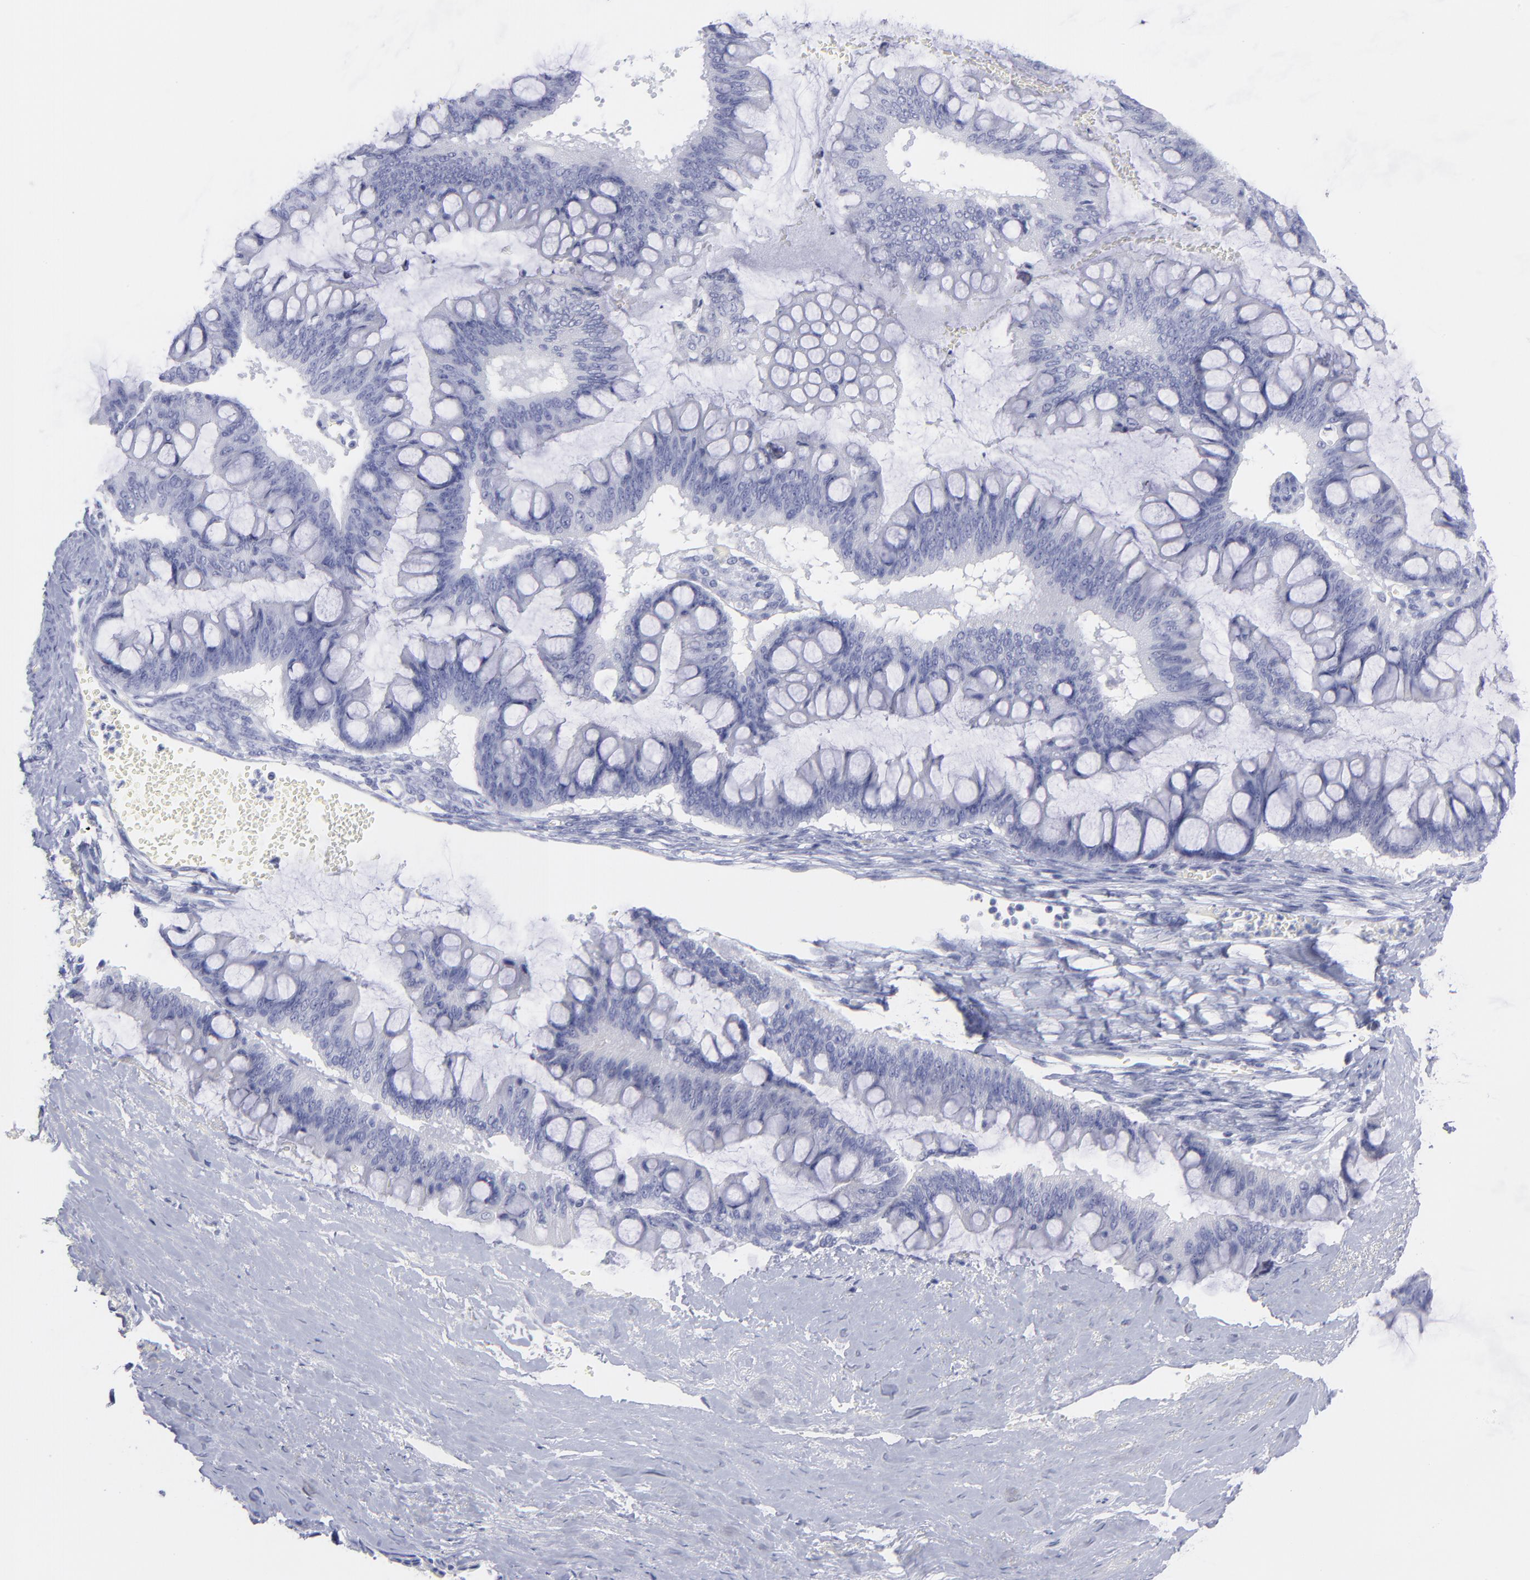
{"staining": {"intensity": "negative", "quantity": "none", "location": "none"}, "tissue": "ovarian cancer", "cell_type": "Tumor cells", "image_type": "cancer", "snomed": [{"axis": "morphology", "description": "Cystadenocarcinoma, mucinous, NOS"}, {"axis": "topography", "description": "Ovary"}], "caption": "The histopathology image exhibits no significant positivity in tumor cells of ovarian cancer (mucinous cystadenocarcinoma).", "gene": "F13B", "patient": {"sex": "female", "age": 73}}